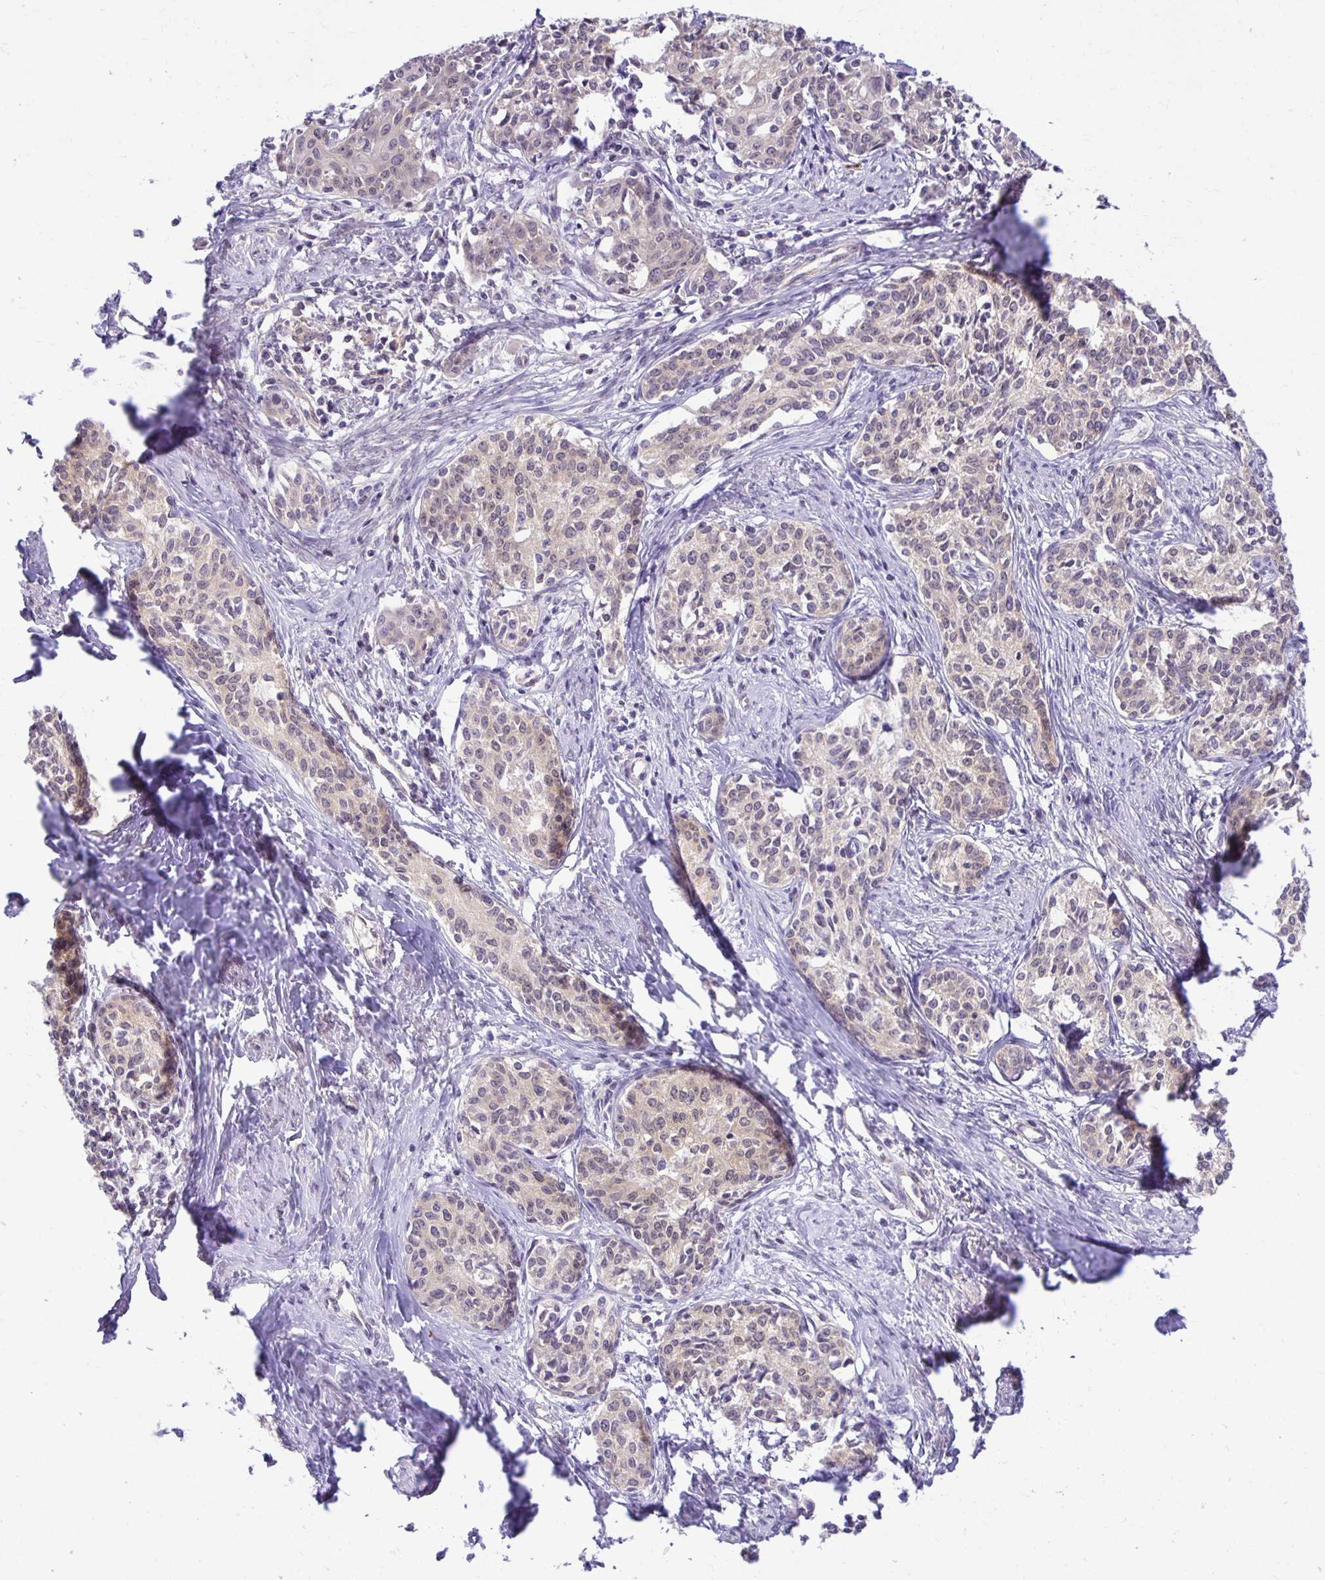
{"staining": {"intensity": "weak", "quantity": "<25%", "location": "cytoplasmic/membranous"}, "tissue": "cervical cancer", "cell_type": "Tumor cells", "image_type": "cancer", "snomed": [{"axis": "morphology", "description": "Squamous cell carcinoma, NOS"}, {"axis": "morphology", "description": "Adenocarcinoma, NOS"}, {"axis": "topography", "description": "Cervix"}], "caption": "Cervical cancer was stained to show a protein in brown. There is no significant positivity in tumor cells. The staining is performed using DAB (3,3'-diaminobenzidine) brown chromogen with nuclei counter-stained in using hematoxylin.", "gene": "MIEN1", "patient": {"sex": "female", "age": 52}}